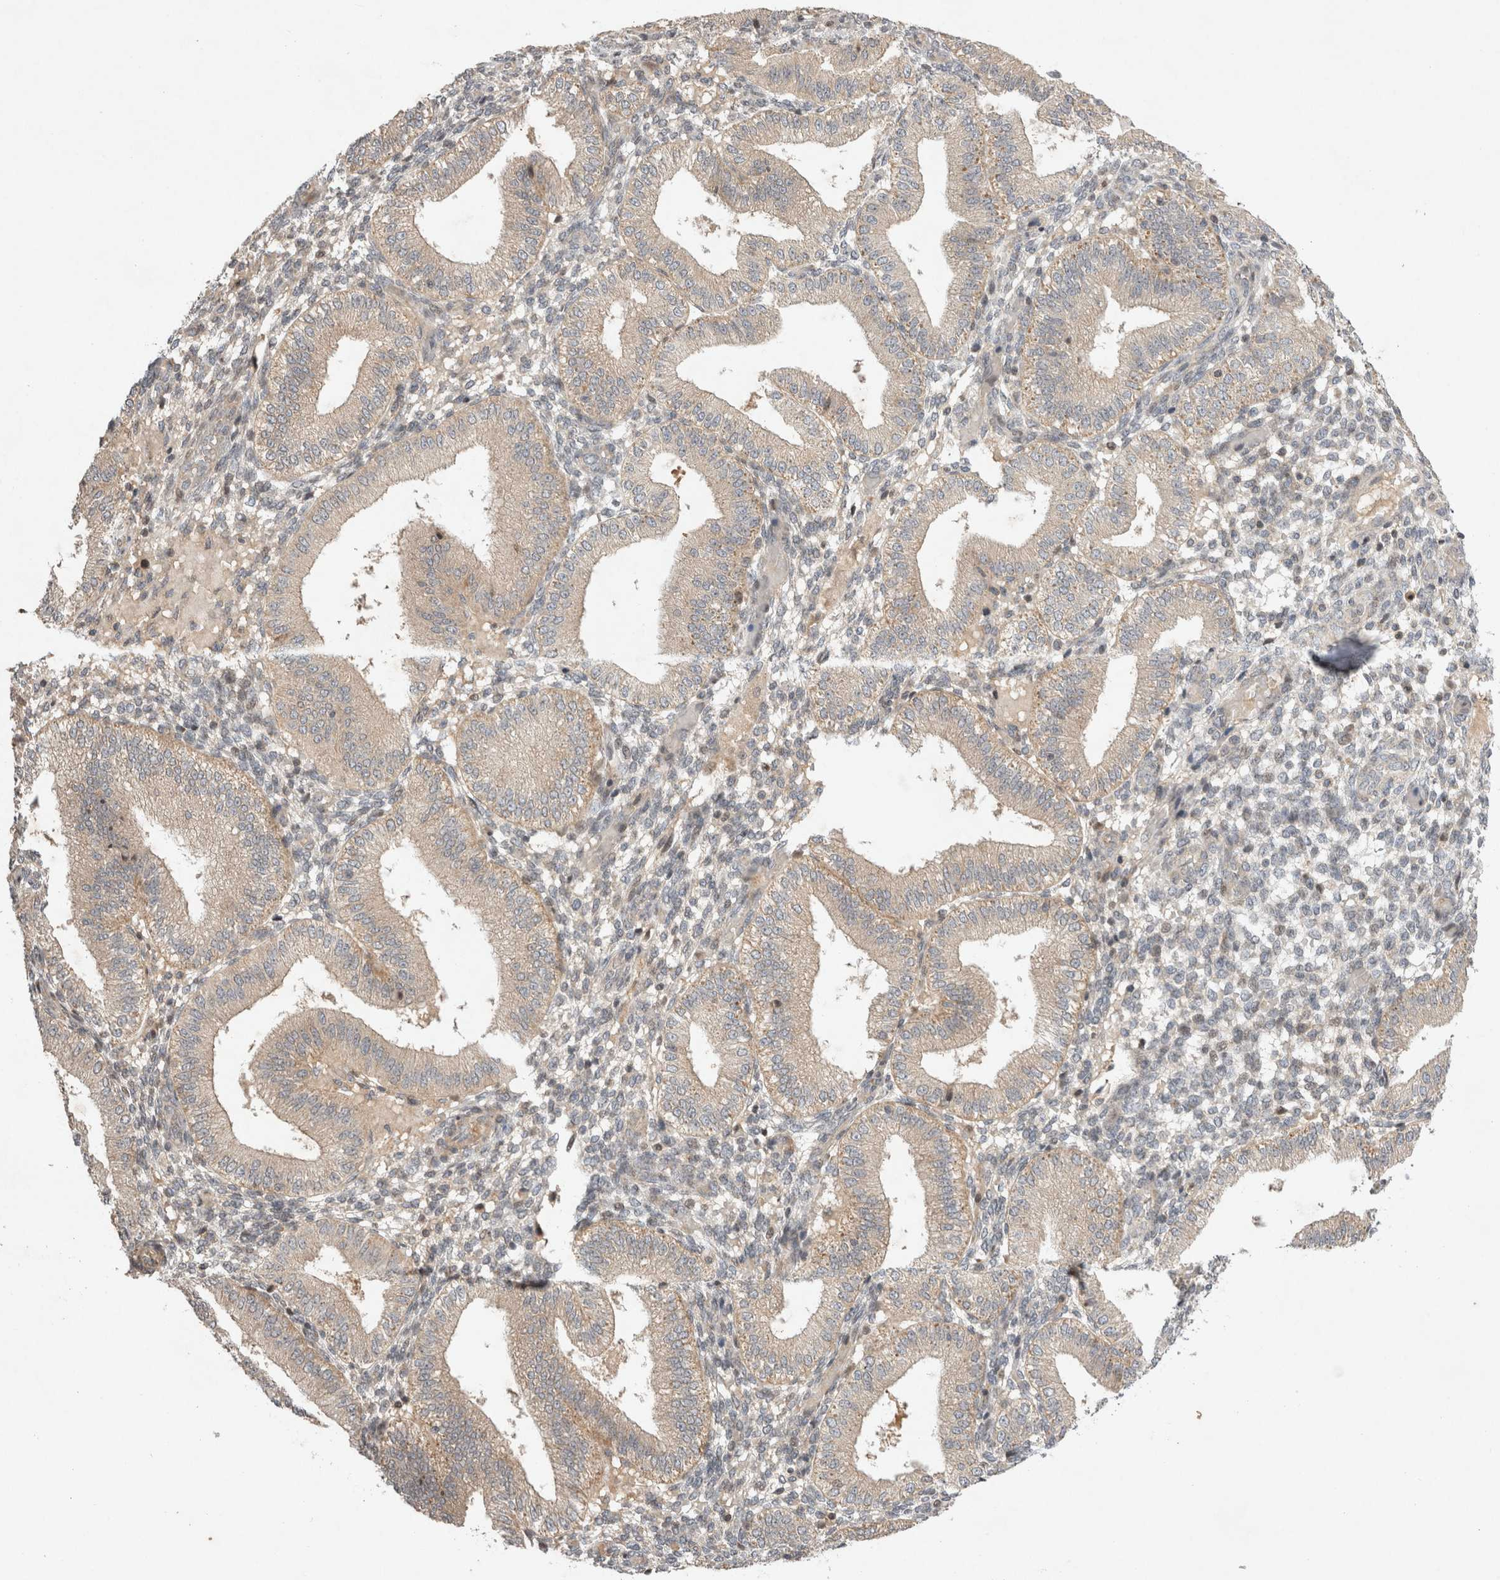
{"staining": {"intensity": "negative", "quantity": "none", "location": "none"}, "tissue": "endometrium", "cell_type": "Cells in endometrial stroma", "image_type": "normal", "snomed": [{"axis": "morphology", "description": "Normal tissue, NOS"}, {"axis": "topography", "description": "Endometrium"}], "caption": "The micrograph exhibits no staining of cells in endometrial stroma in benign endometrium.", "gene": "EIF2AK1", "patient": {"sex": "female", "age": 39}}